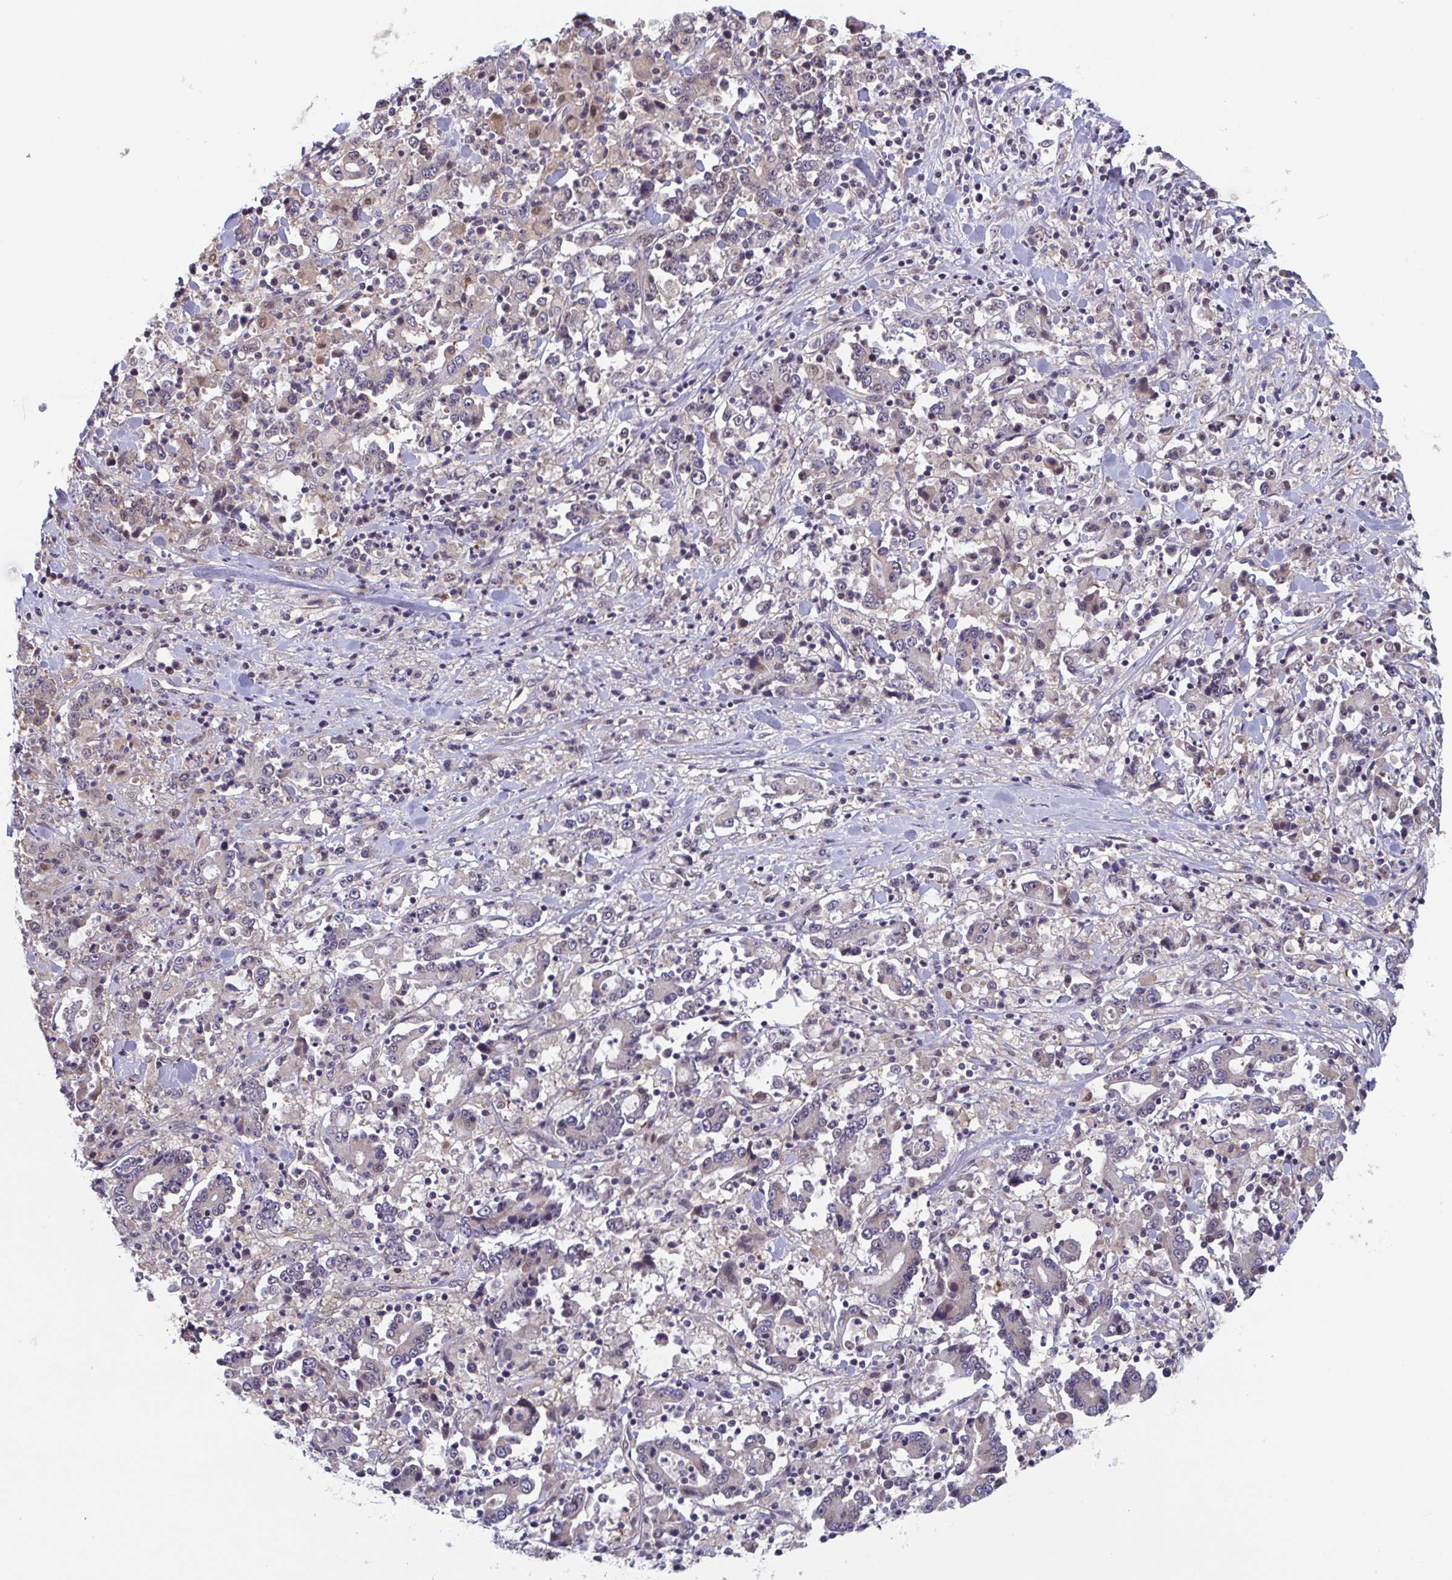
{"staining": {"intensity": "negative", "quantity": "none", "location": "none"}, "tissue": "stomach cancer", "cell_type": "Tumor cells", "image_type": "cancer", "snomed": [{"axis": "morphology", "description": "Adenocarcinoma, NOS"}, {"axis": "topography", "description": "Stomach, upper"}], "caption": "DAB (3,3'-diaminobenzidine) immunohistochemical staining of stomach cancer exhibits no significant staining in tumor cells. (DAB (3,3'-diaminobenzidine) immunohistochemistry (IHC) visualized using brightfield microscopy, high magnification).", "gene": "RIOK1", "patient": {"sex": "male", "age": 68}}